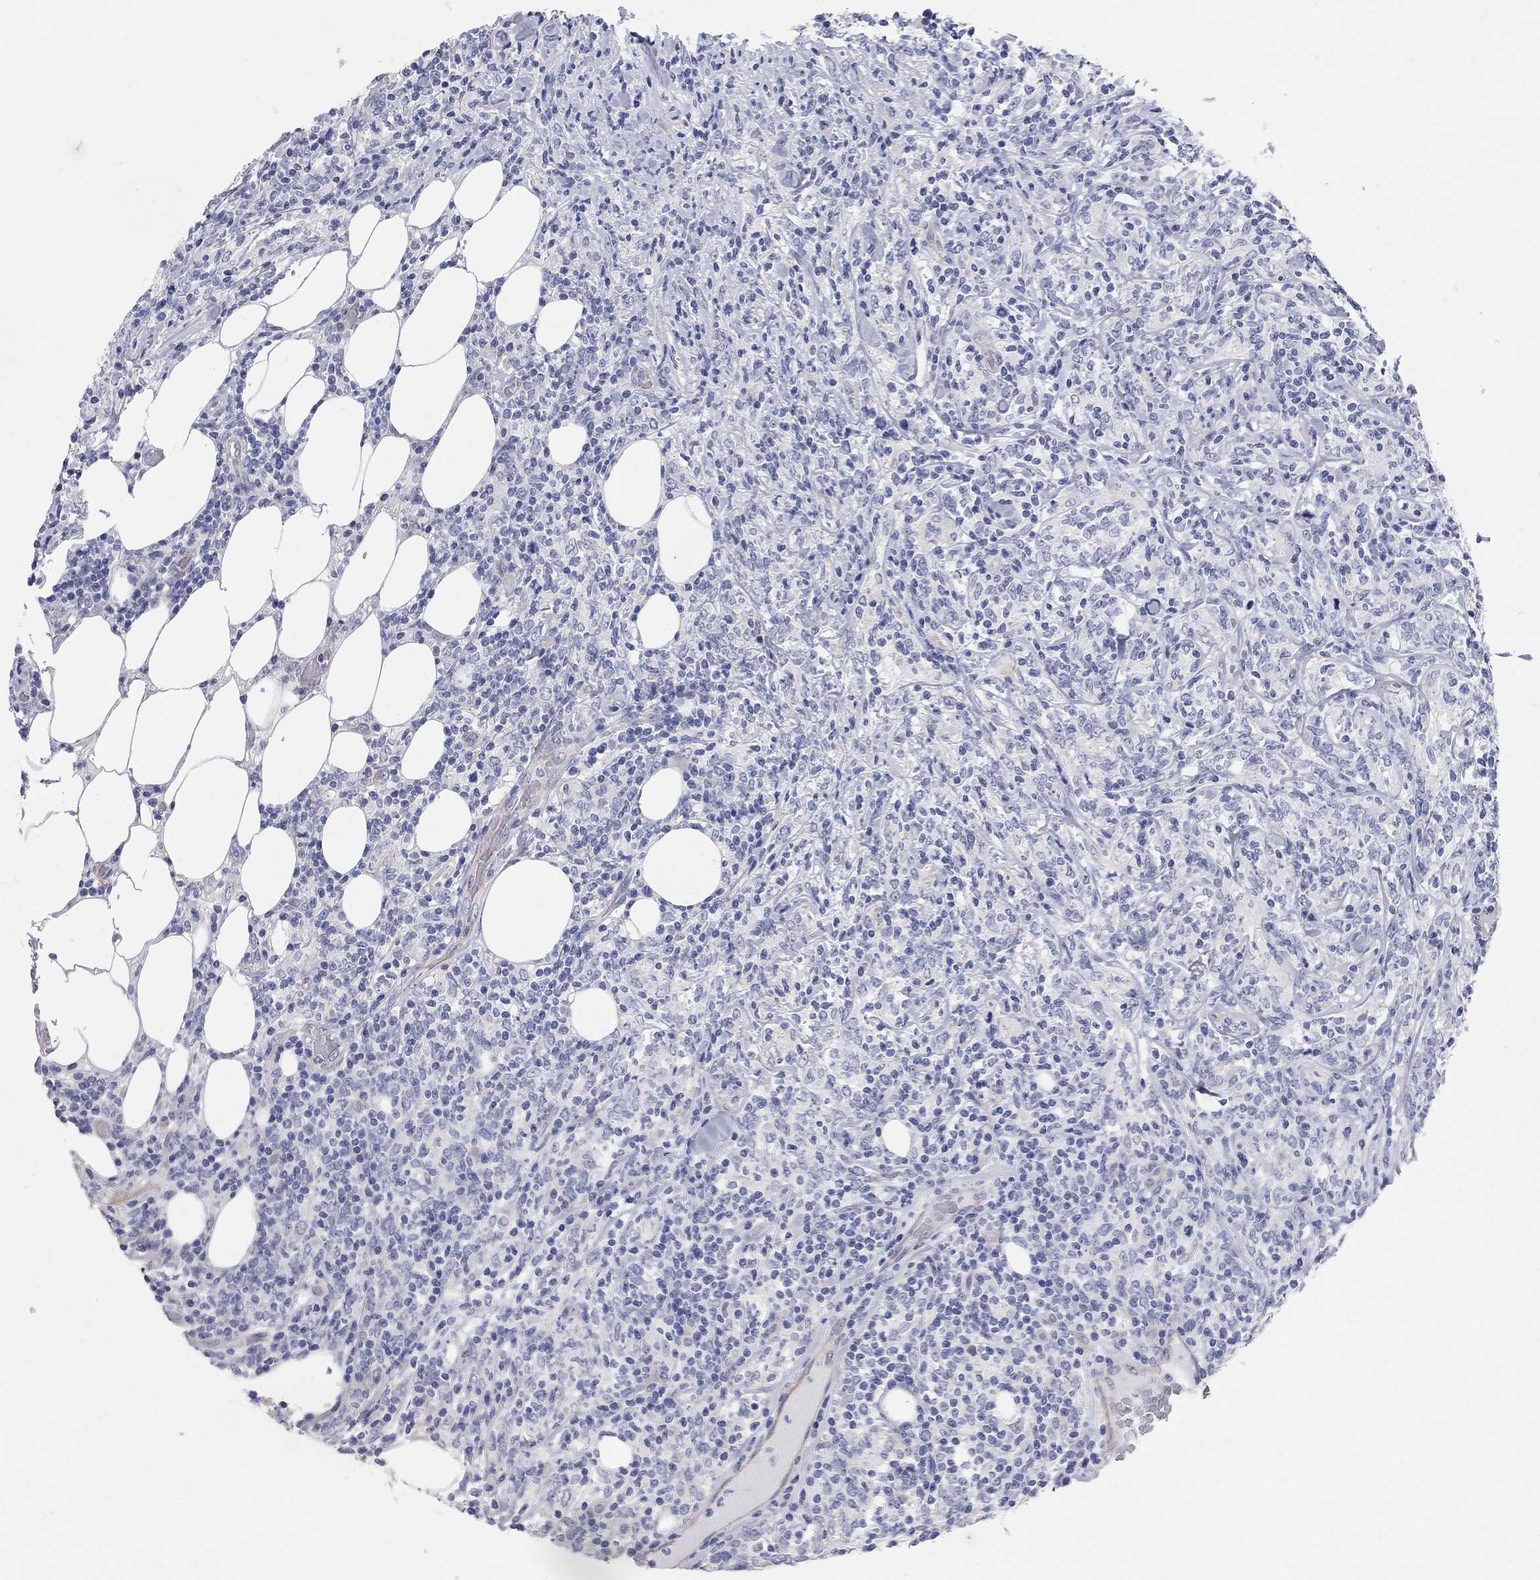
{"staining": {"intensity": "negative", "quantity": "none", "location": "none"}, "tissue": "lymphoma", "cell_type": "Tumor cells", "image_type": "cancer", "snomed": [{"axis": "morphology", "description": "Malignant lymphoma, non-Hodgkin's type, High grade"}, {"axis": "topography", "description": "Lymph node"}], "caption": "Malignant lymphoma, non-Hodgkin's type (high-grade) was stained to show a protein in brown. There is no significant staining in tumor cells.", "gene": "AOX1", "patient": {"sex": "female", "age": 84}}